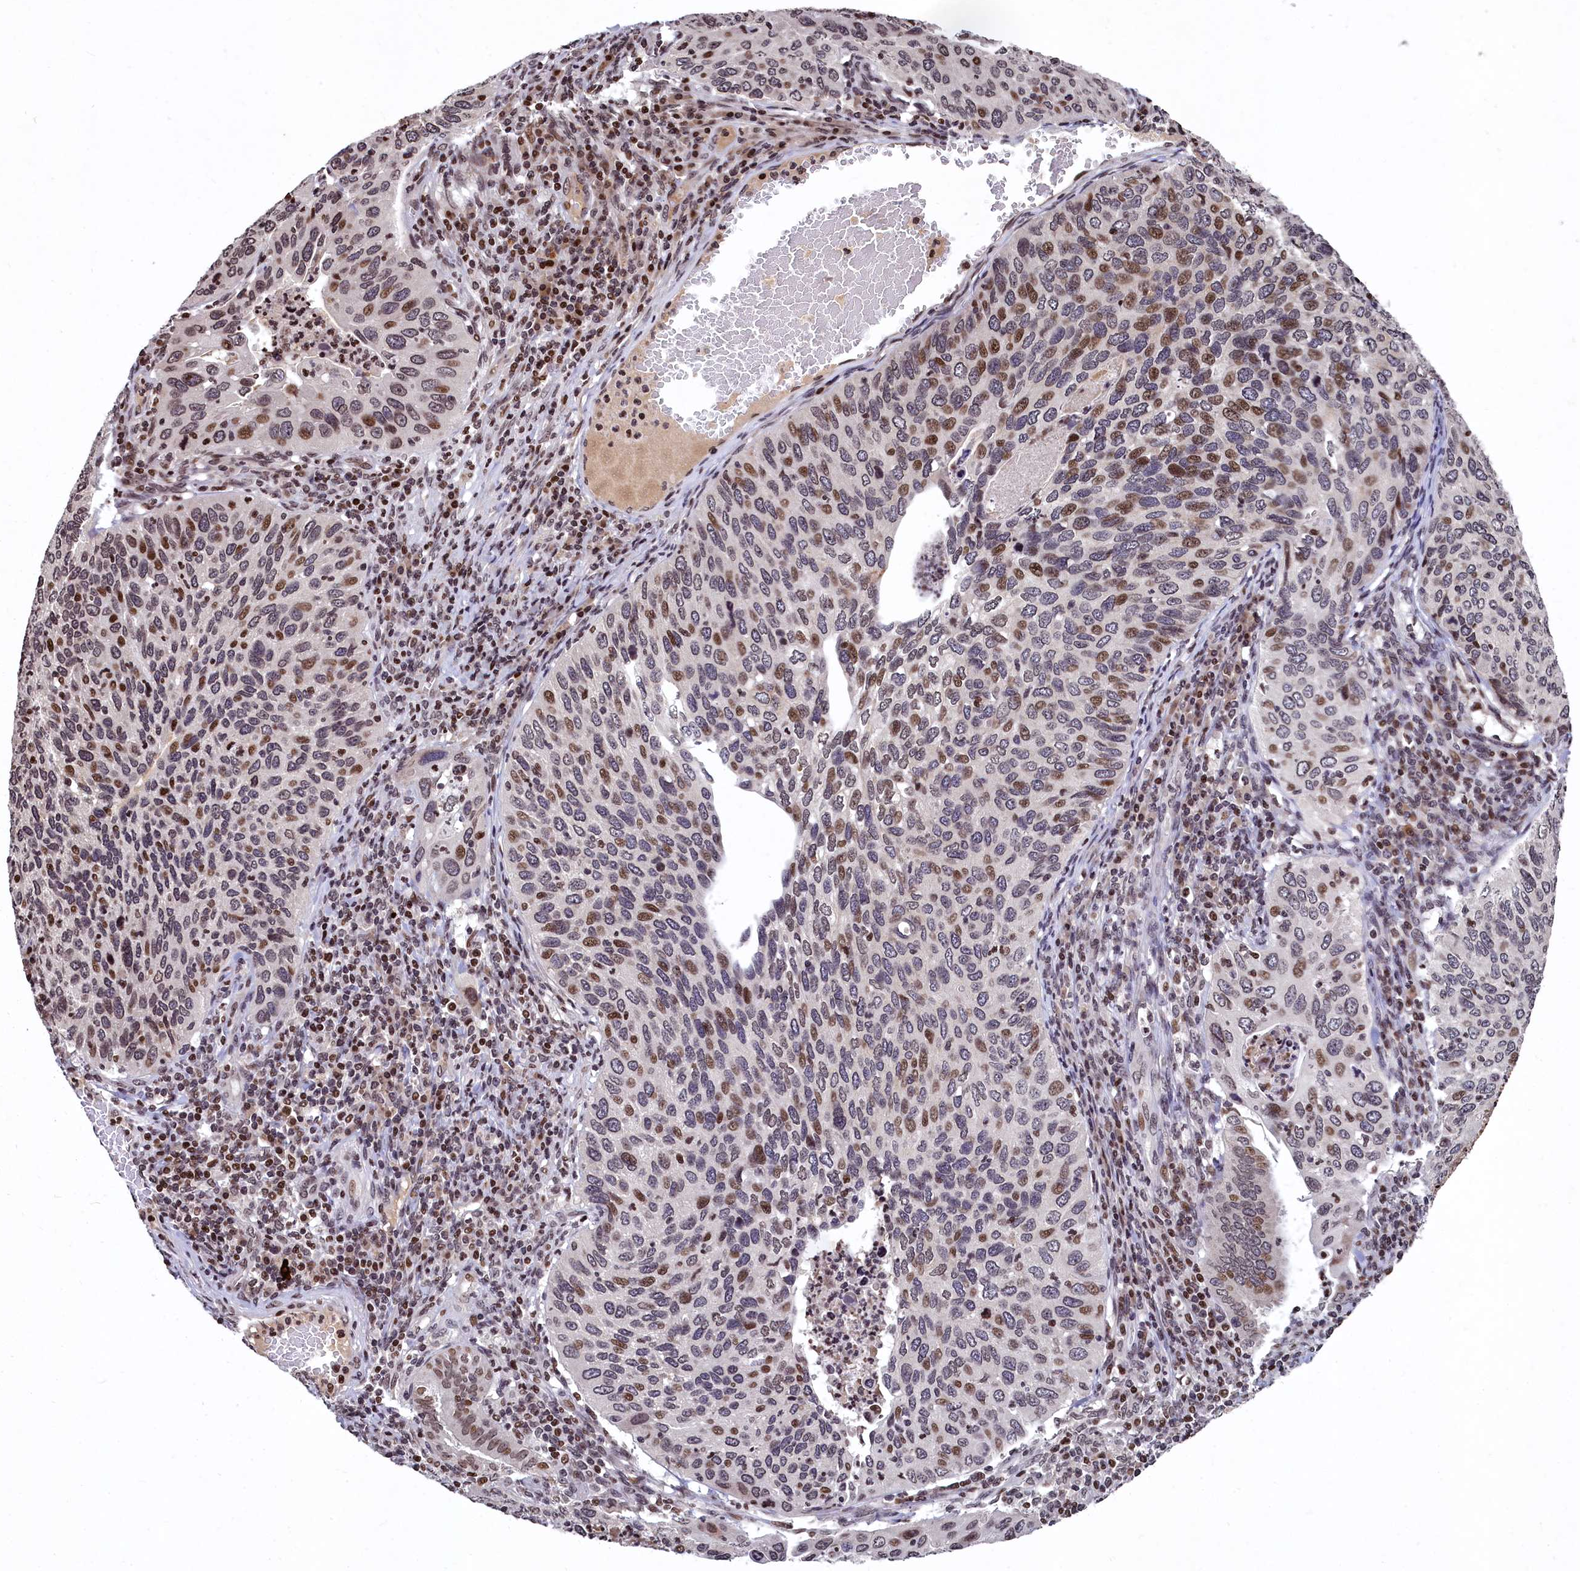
{"staining": {"intensity": "moderate", "quantity": "25%-75%", "location": "nuclear"}, "tissue": "cervical cancer", "cell_type": "Tumor cells", "image_type": "cancer", "snomed": [{"axis": "morphology", "description": "Squamous cell carcinoma, NOS"}, {"axis": "topography", "description": "Cervix"}], "caption": "Protein positivity by IHC shows moderate nuclear staining in approximately 25%-75% of tumor cells in cervical cancer (squamous cell carcinoma). Nuclei are stained in blue.", "gene": "FAM217B", "patient": {"sex": "female", "age": 38}}